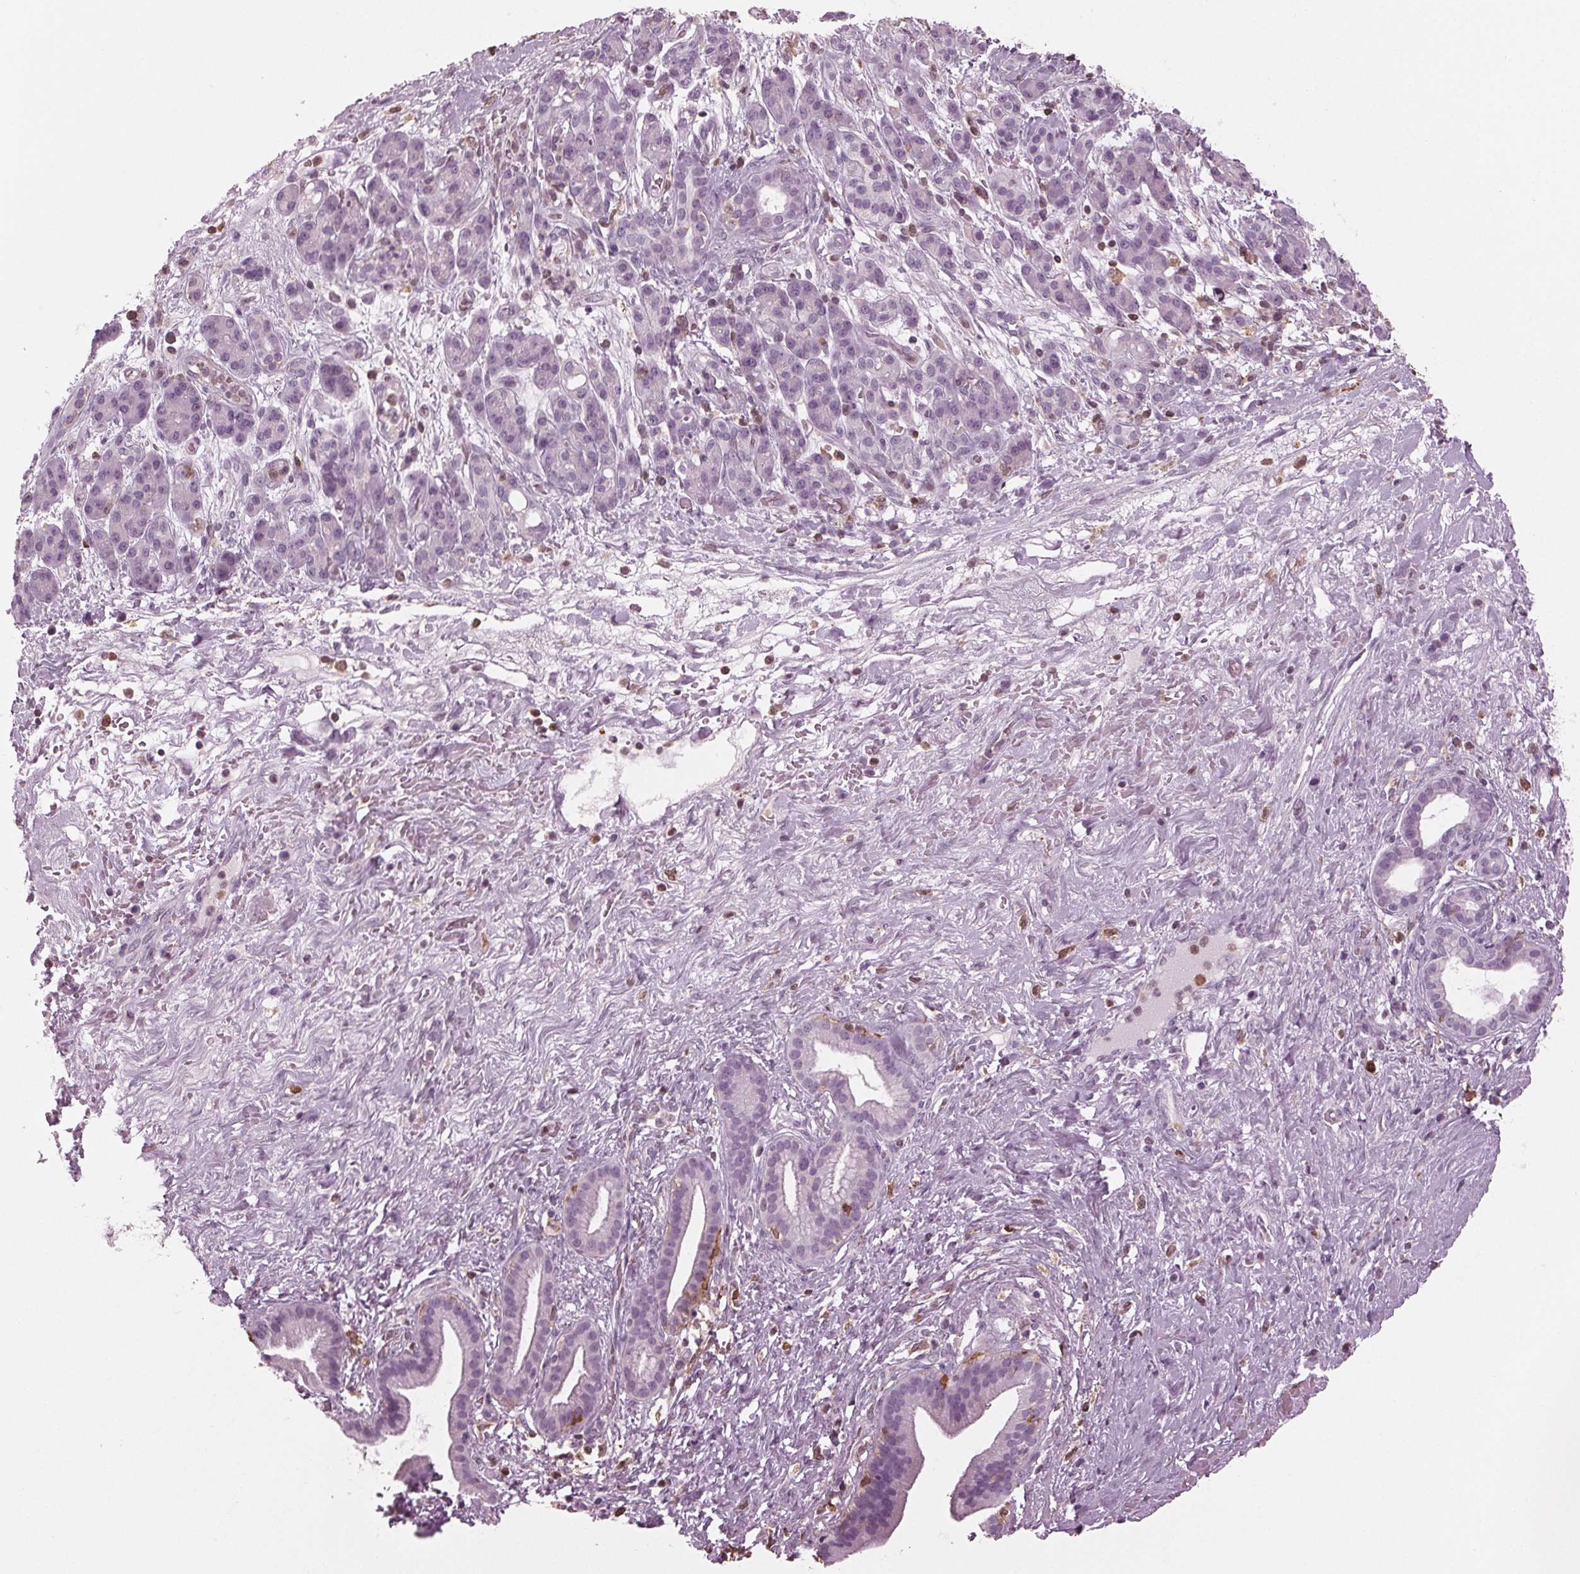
{"staining": {"intensity": "negative", "quantity": "none", "location": "none"}, "tissue": "pancreatic cancer", "cell_type": "Tumor cells", "image_type": "cancer", "snomed": [{"axis": "morphology", "description": "Adenocarcinoma, NOS"}, {"axis": "topography", "description": "Pancreas"}], "caption": "Protein analysis of adenocarcinoma (pancreatic) demonstrates no significant staining in tumor cells. (DAB (3,3'-diaminobenzidine) immunohistochemistry, high magnification).", "gene": "BTLA", "patient": {"sex": "male", "age": 44}}